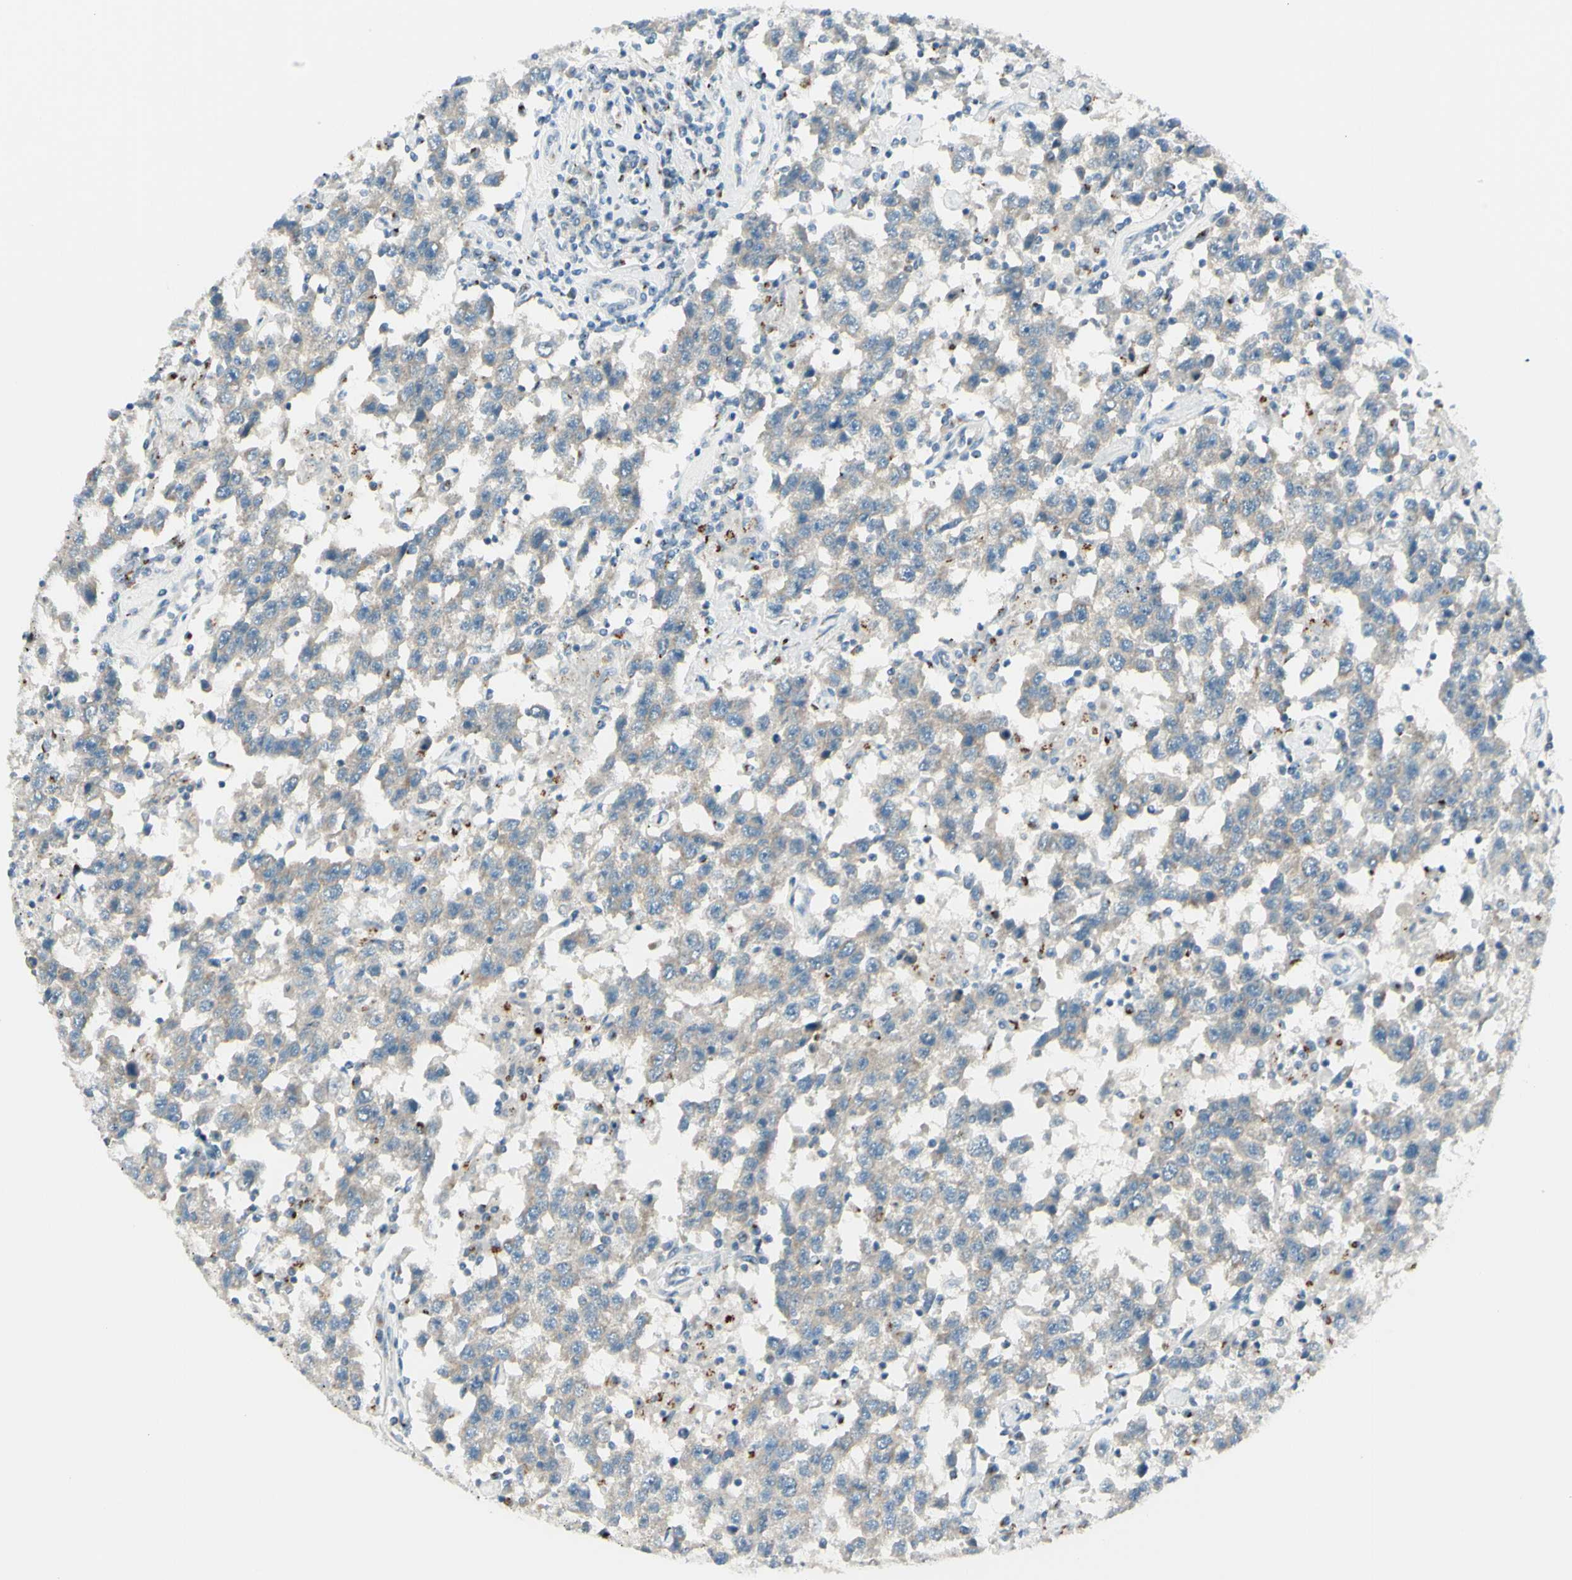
{"staining": {"intensity": "weak", "quantity": "<25%", "location": "cytoplasmic/membranous"}, "tissue": "testis cancer", "cell_type": "Tumor cells", "image_type": "cancer", "snomed": [{"axis": "morphology", "description": "Seminoma, NOS"}, {"axis": "topography", "description": "Testis"}], "caption": "High power microscopy image of an immunohistochemistry (IHC) photomicrograph of seminoma (testis), revealing no significant positivity in tumor cells.", "gene": "B4GALT1", "patient": {"sex": "male", "age": 41}}